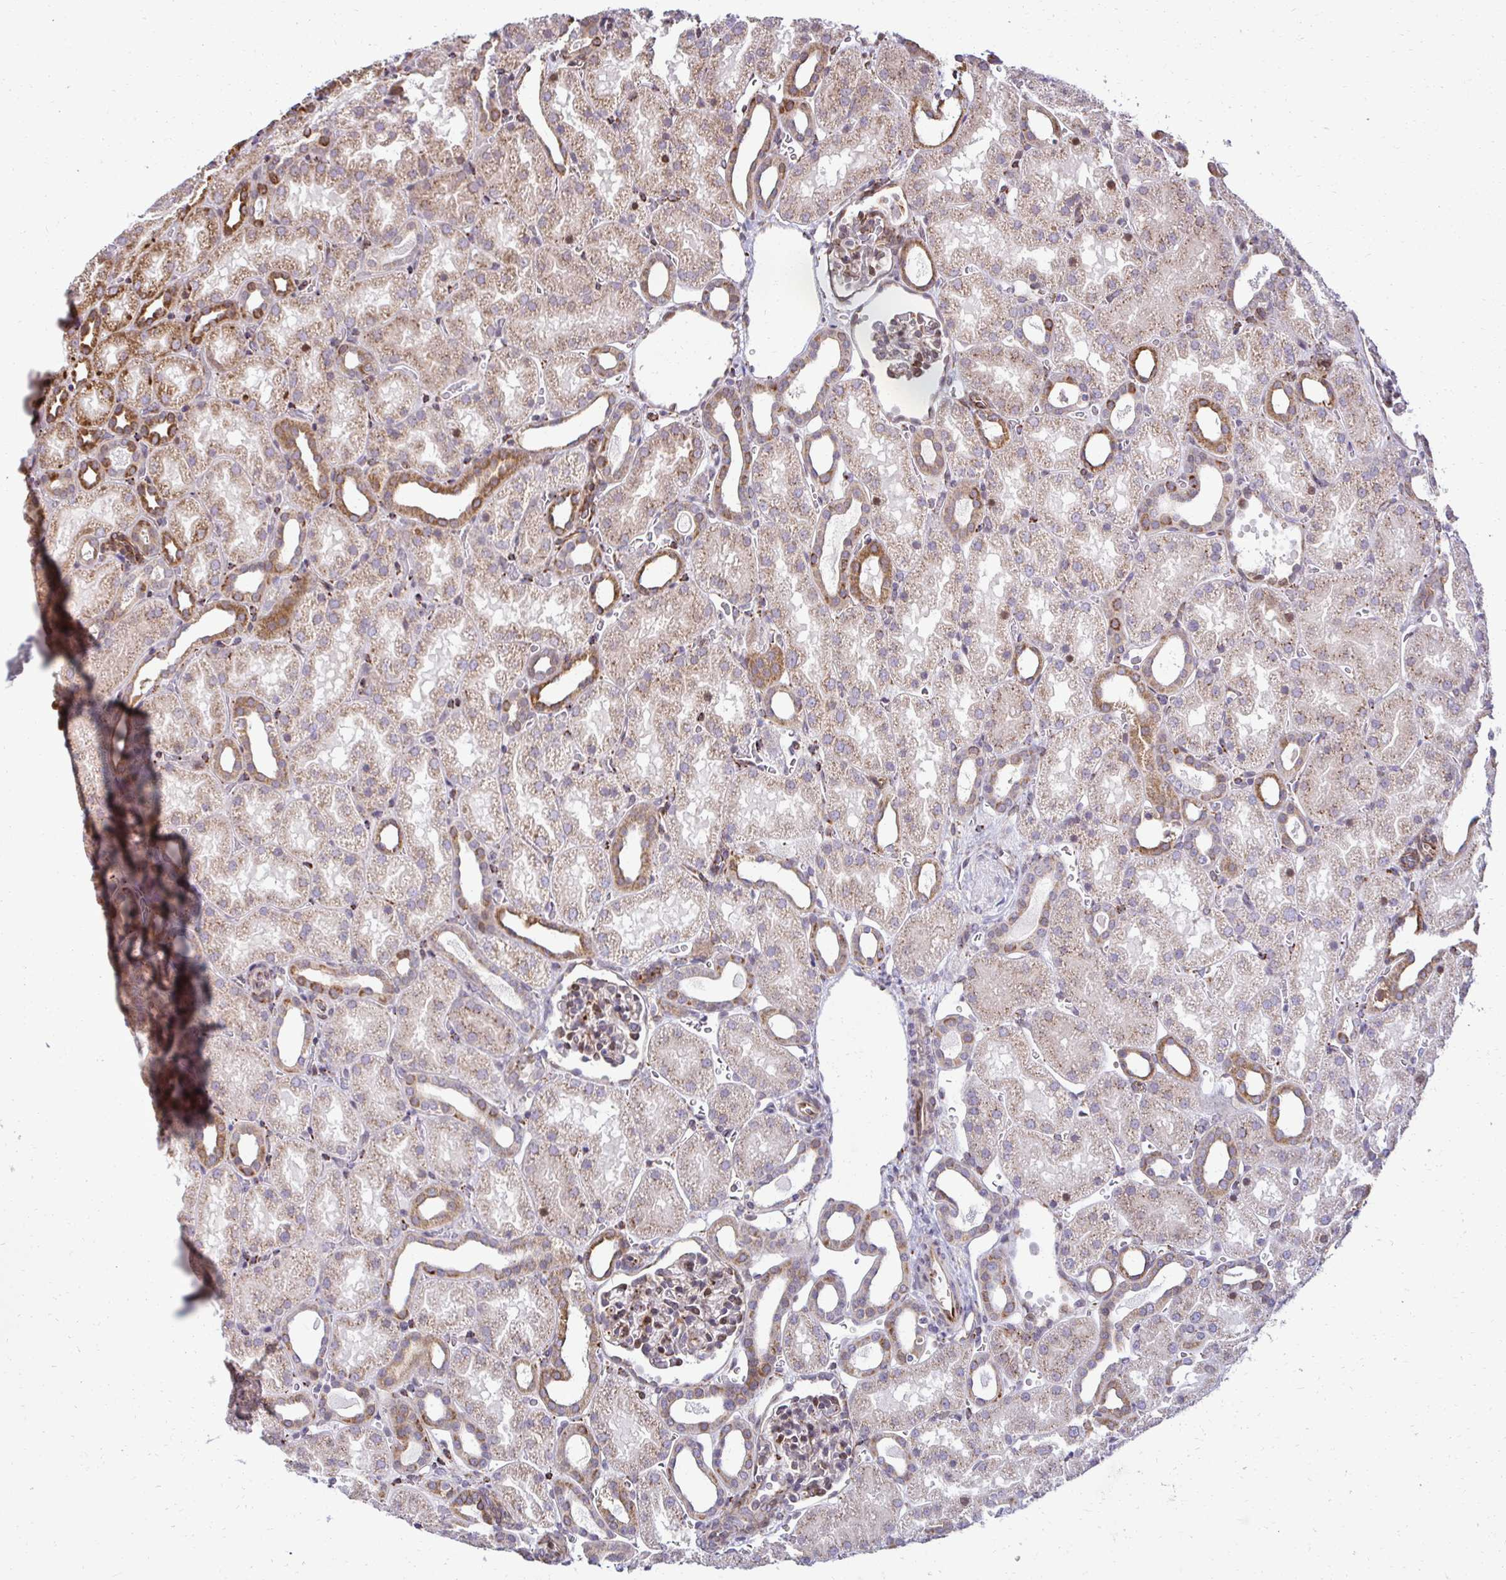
{"staining": {"intensity": "moderate", "quantity": ">75%", "location": "cytoplasmic/membranous"}, "tissue": "kidney", "cell_type": "Cells in glomeruli", "image_type": "normal", "snomed": [{"axis": "morphology", "description": "Normal tissue, NOS"}, {"axis": "topography", "description": "Kidney"}], "caption": "Protein staining displays moderate cytoplasmic/membranous expression in about >75% of cells in glomeruli in unremarkable kidney. Nuclei are stained in blue.", "gene": "HPS1", "patient": {"sex": "male", "age": 2}}